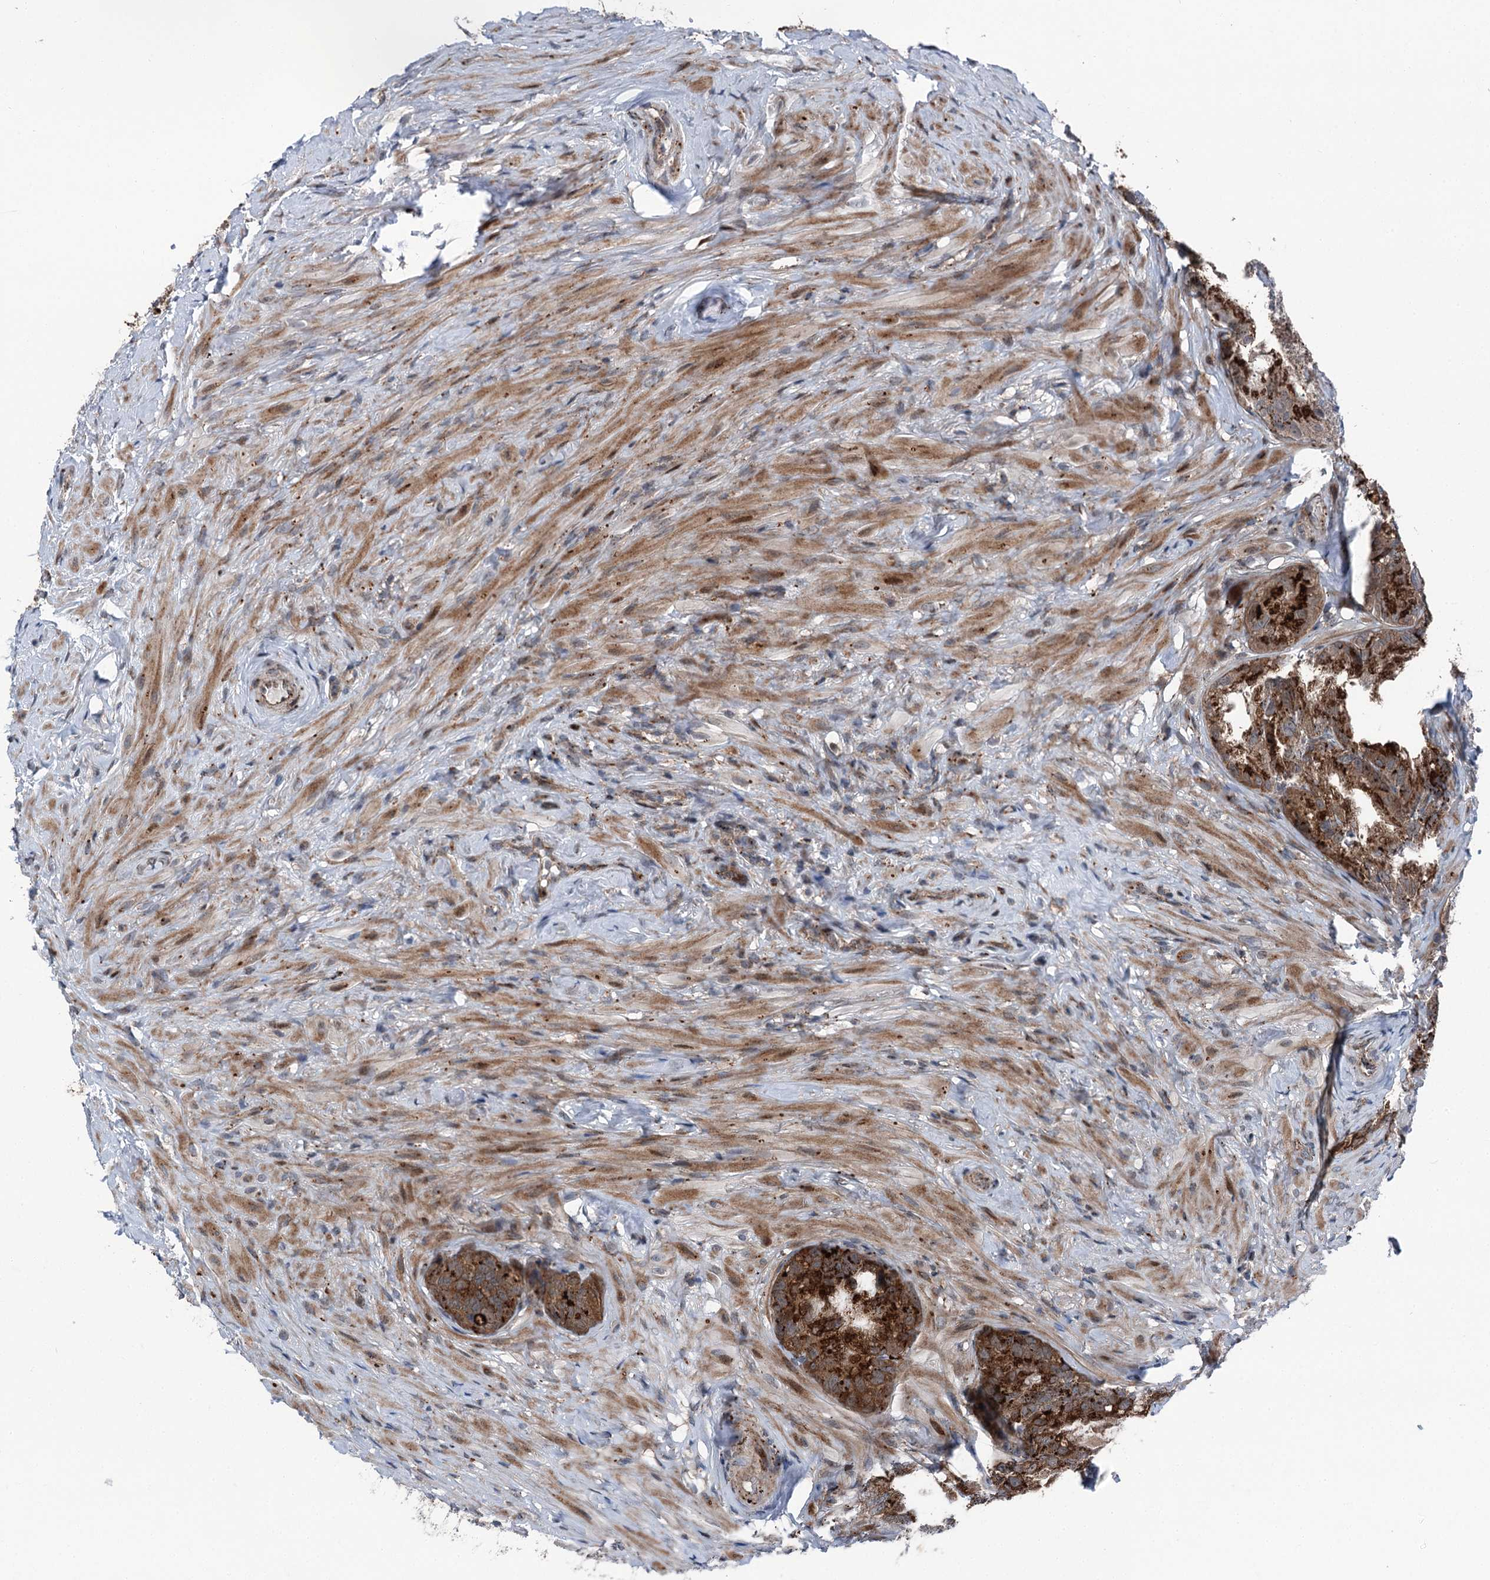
{"staining": {"intensity": "strong", "quantity": "25%-75%", "location": "cytoplasmic/membranous"}, "tissue": "seminal vesicle", "cell_type": "Glandular cells", "image_type": "normal", "snomed": [{"axis": "morphology", "description": "Normal tissue, NOS"}, {"axis": "topography", "description": "Seminal veicle"}], "caption": "A brown stain shows strong cytoplasmic/membranous expression of a protein in glandular cells of unremarkable human seminal vesicle. The staining was performed using DAB (3,3'-diaminobenzidine), with brown indicating positive protein expression. Nuclei are stained blue with hematoxylin.", "gene": "POLR1D", "patient": {"sex": "male", "age": 60}}